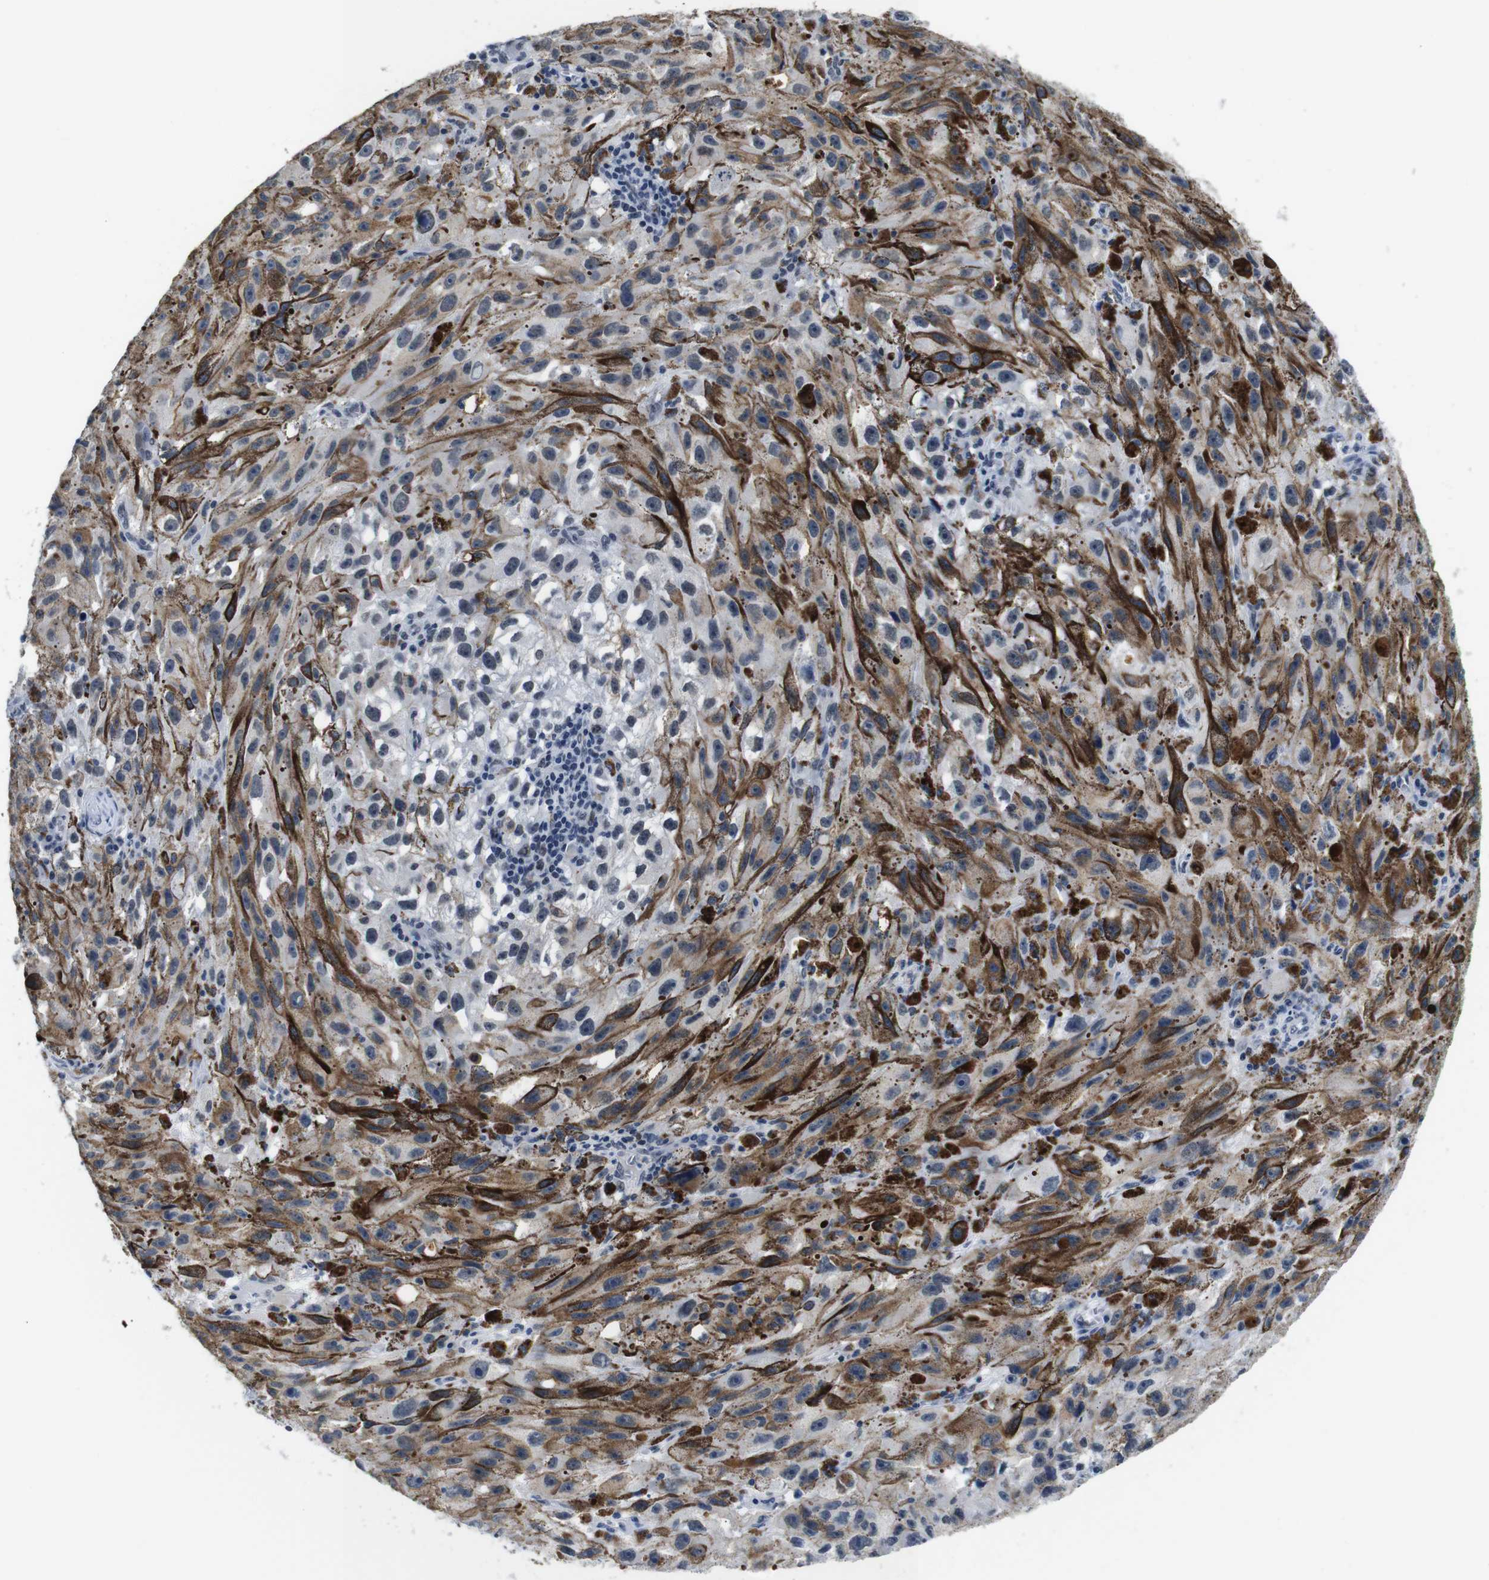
{"staining": {"intensity": "negative", "quantity": "none", "location": "none"}, "tissue": "melanoma", "cell_type": "Tumor cells", "image_type": "cancer", "snomed": [{"axis": "morphology", "description": "Malignant melanoma, NOS"}, {"axis": "topography", "description": "Skin"}], "caption": "Tumor cells are negative for protein expression in human malignant melanoma. (DAB immunohistochemistry (IHC) with hematoxylin counter stain).", "gene": "ILDR2", "patient": {"sex": "female", "age": 104}}